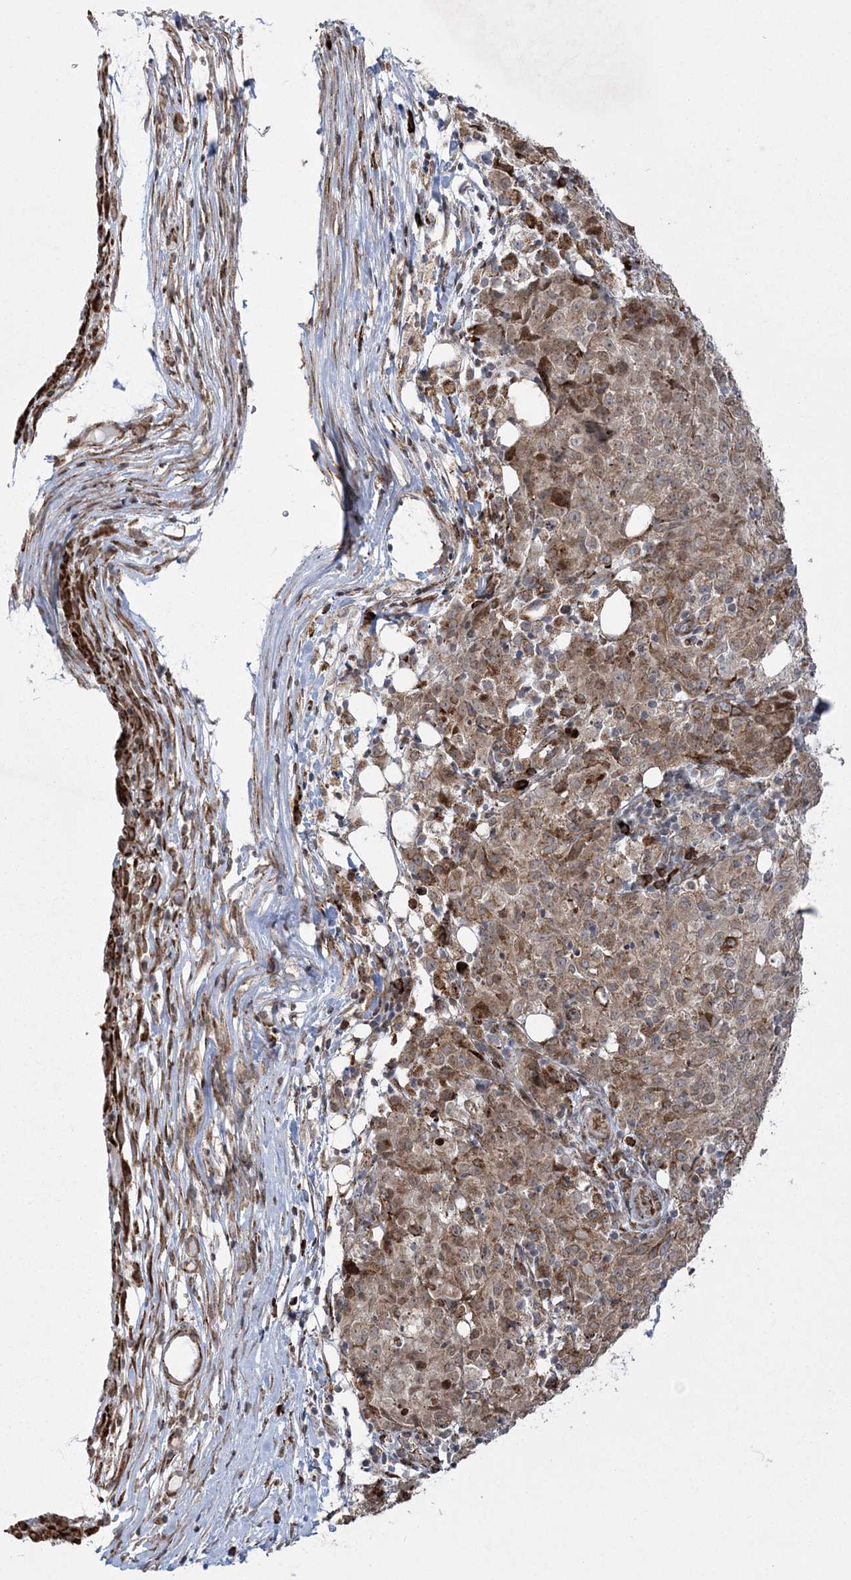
{"staining": {"intensity": "moderate", "quantity": ">75%", "location": "cytoplasmic/membranous,nuclear"}, "tissue": "ovarian cancer", "cell_type": "Tumor cells", "image_type": "cancer", "snomed": [{"axis": "morphology", "description": "Carcinoma, endometroid"}, {"axis": "topography", "description": "Ovary"}], "caption": "DAB (3,3'-diaminobenzidine) immunohistochemical staining of human ovarian cancer demonstrates moderate cytoplasmic/membranous and nuclear protein positivity in approximately >75% of tumor cells. Nuclei are stained in blue.", "gene": "EFCAB12", "patient": {"sex": "female", "age": 42}}